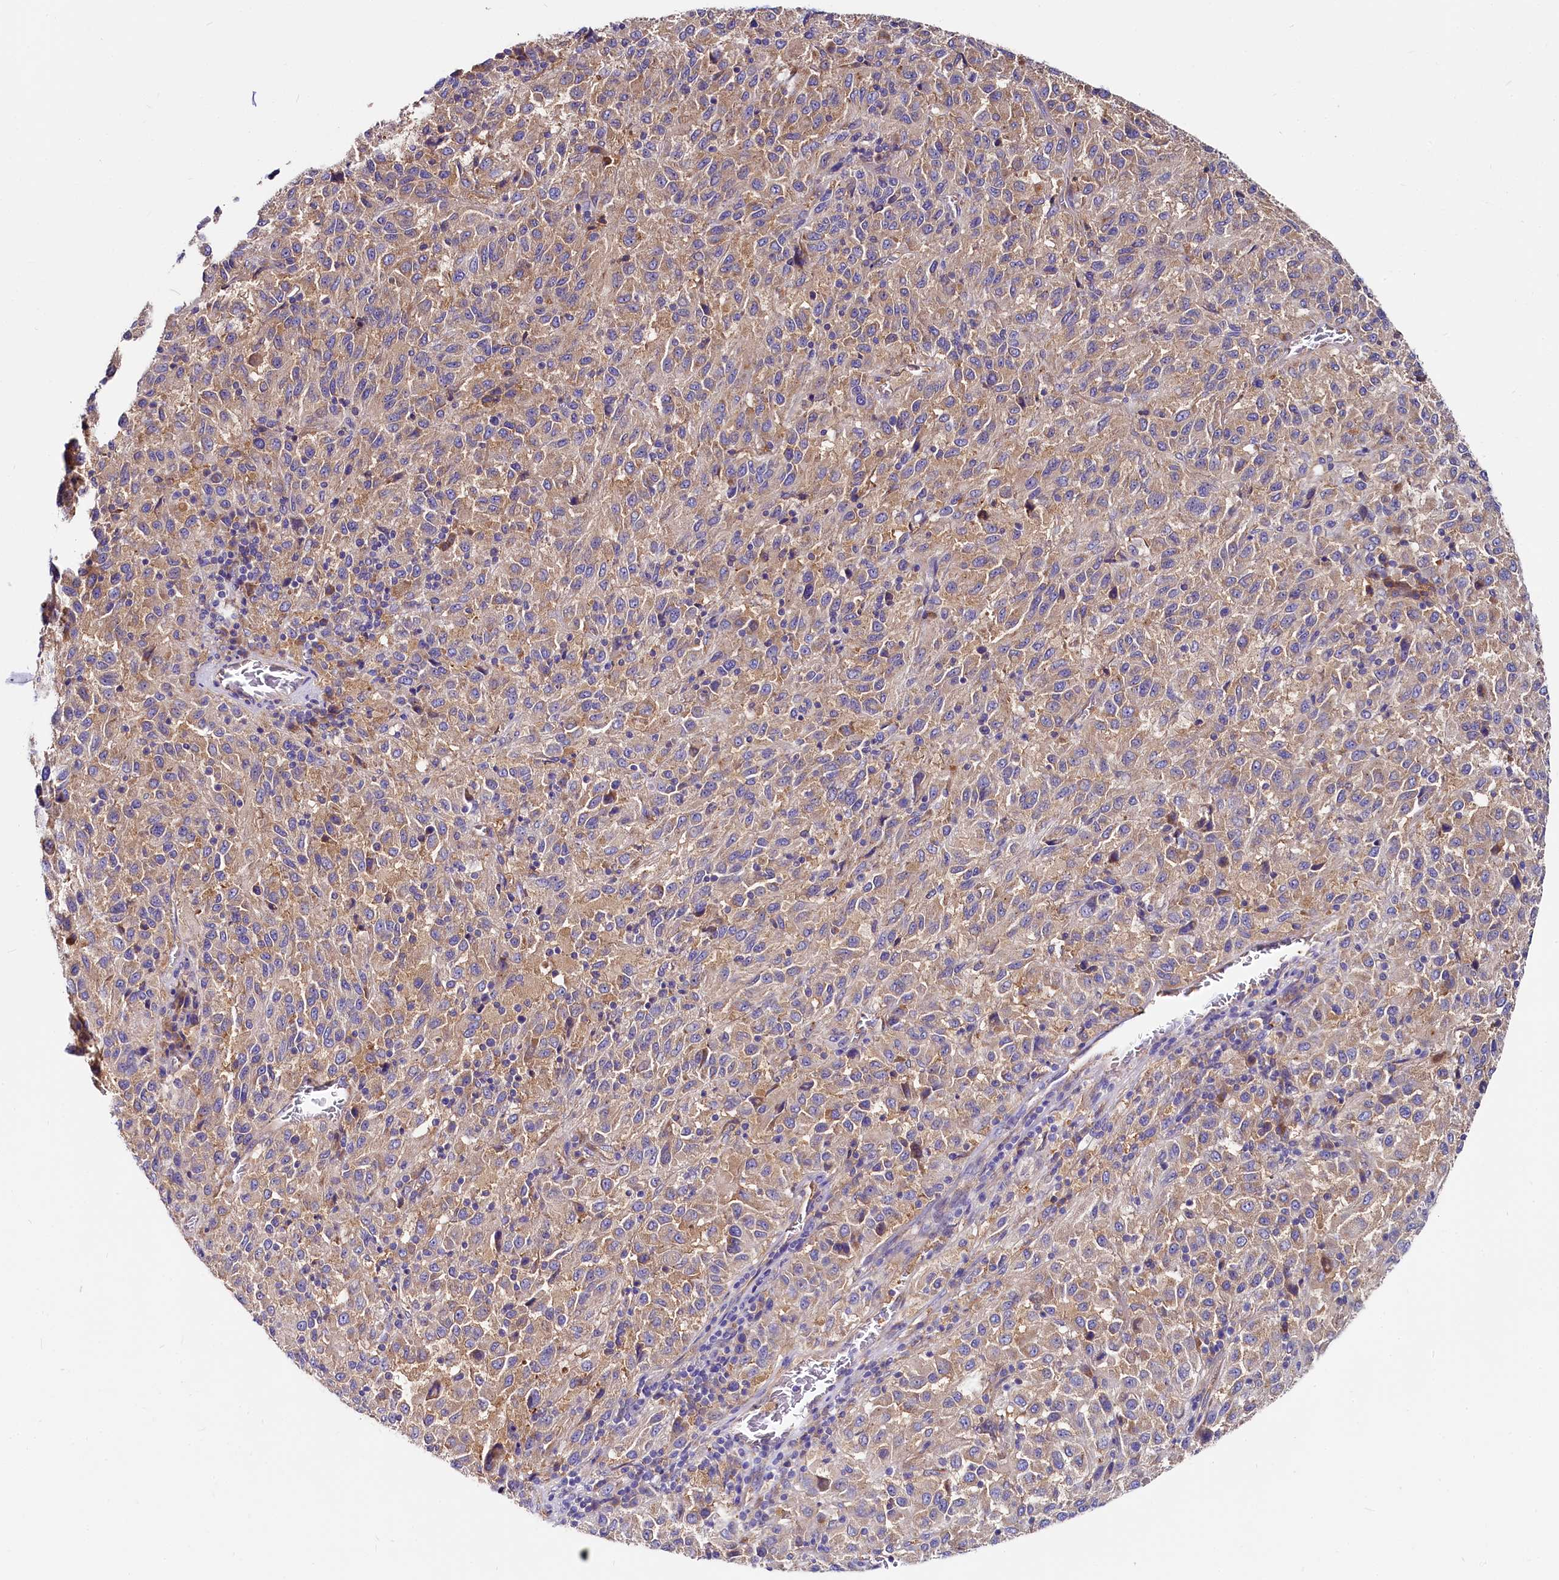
{"staining": {"intensity": "weak", "quantity": "25%-75%", "location": "cytoplasmic/membranous"}, "tissue": "melanoma", "cell_type": "Tumor cells", "image_type": "cancer", "snomed": [{"axis": "morphology", "description": "Malignant melanoma, Metastatic site"}, {"axis": "topography", "description": "Lung"}], "caption": "There is low levels of weak cytoplasmic/membranous positivity in tumor cells of melanoma, as demonstrated by immunohistochemical staining (brown color).", "gene": "QARS1", "patient": {"sex": "male", "age": 64}}